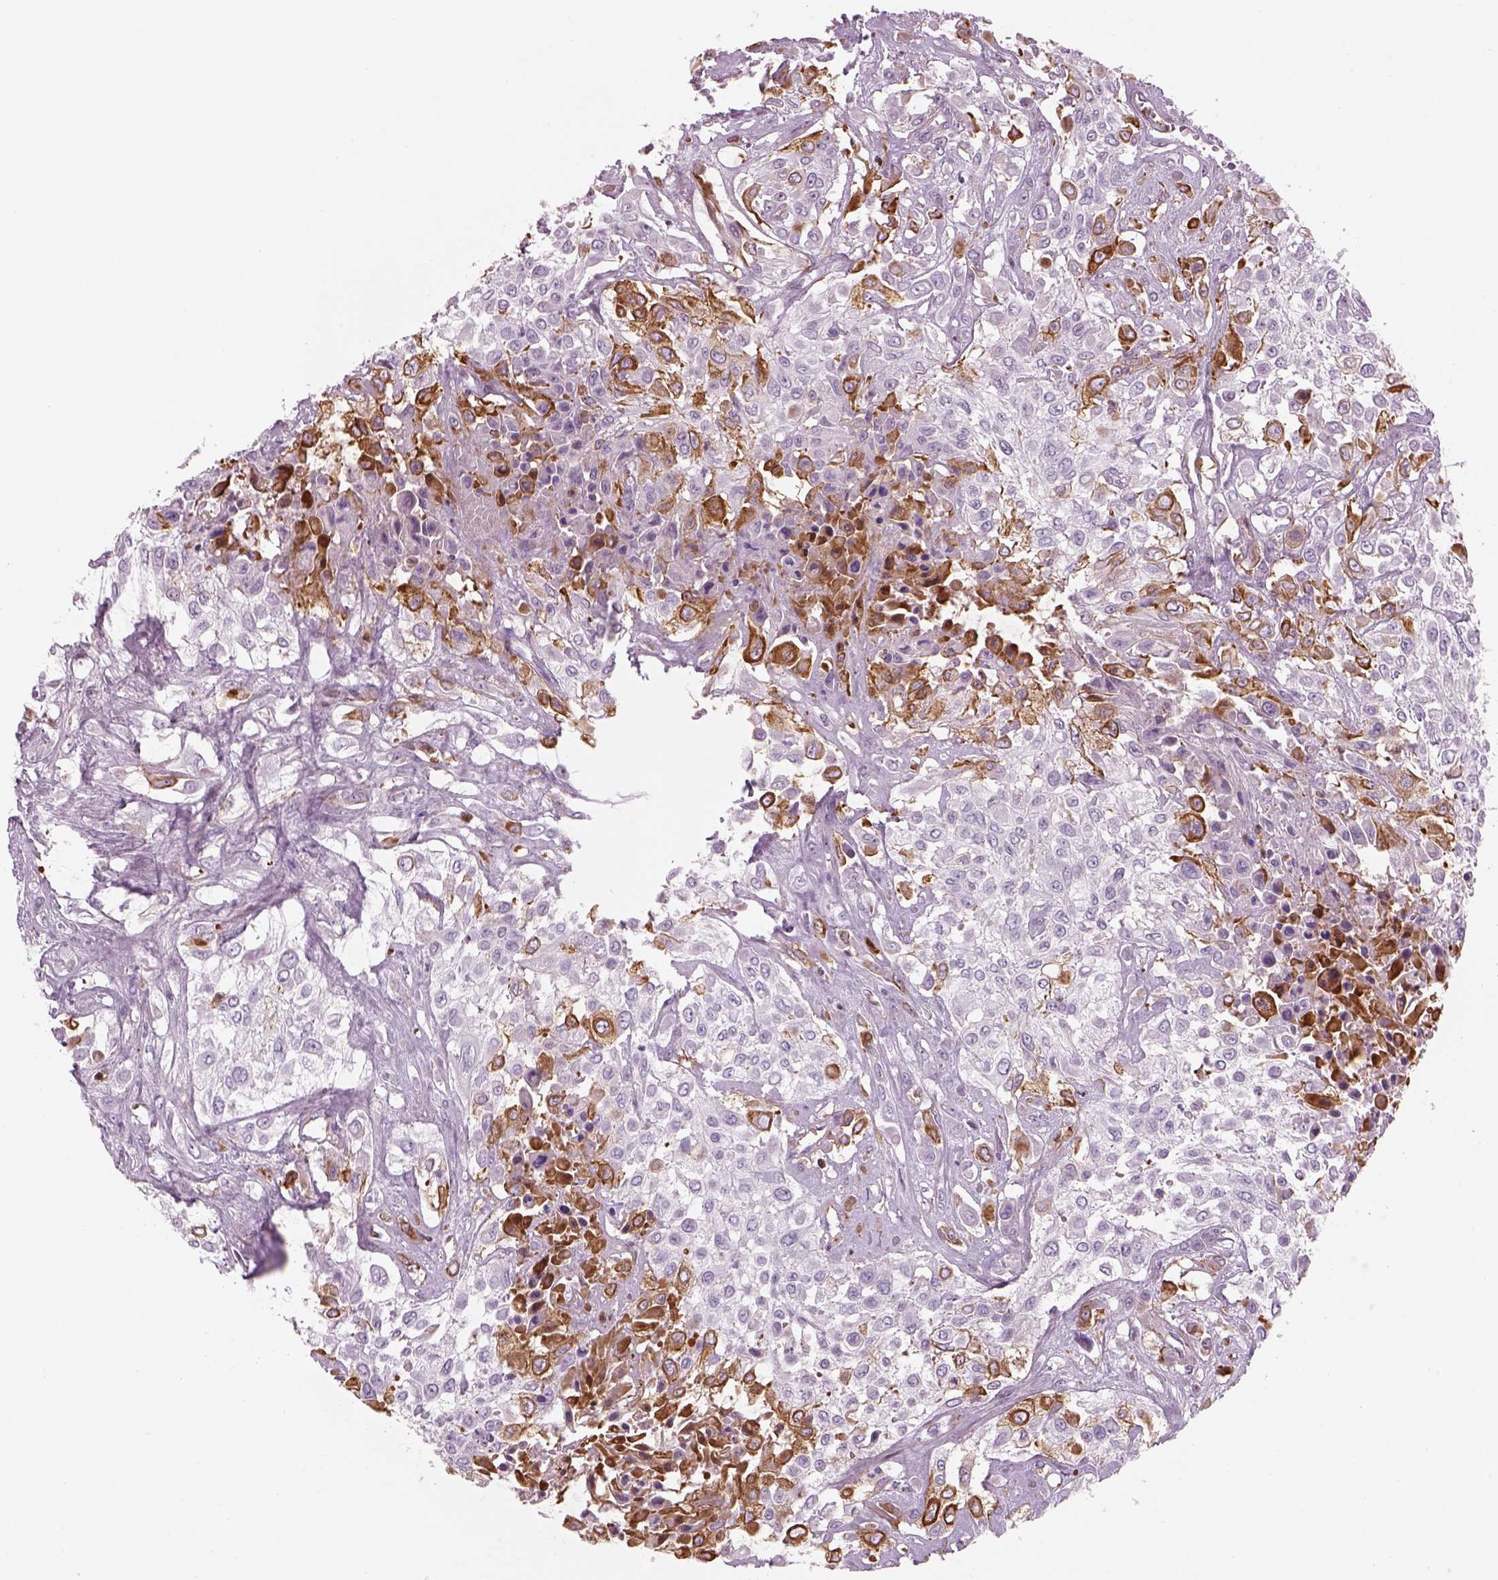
{"staining": {"intensity": "negative", "quantity": "none", "location": "none"}, "tissue": "urothelial cancer", "cell_type": "Tumor cells", "image_type": "cancer", "snomed": [{"axis": "morphology", "description": "Urothelial carcinoma, High grade"}, {"axis": "topography", "description": "Urinary bladder"}], "caption": "This is an immunohistochemistry image of human high-grade urothelial carcinoma. There is no expression in tumor cells.", "gene": "PABPC1L2B", "patient": {"sex": "male", "age": 57}}